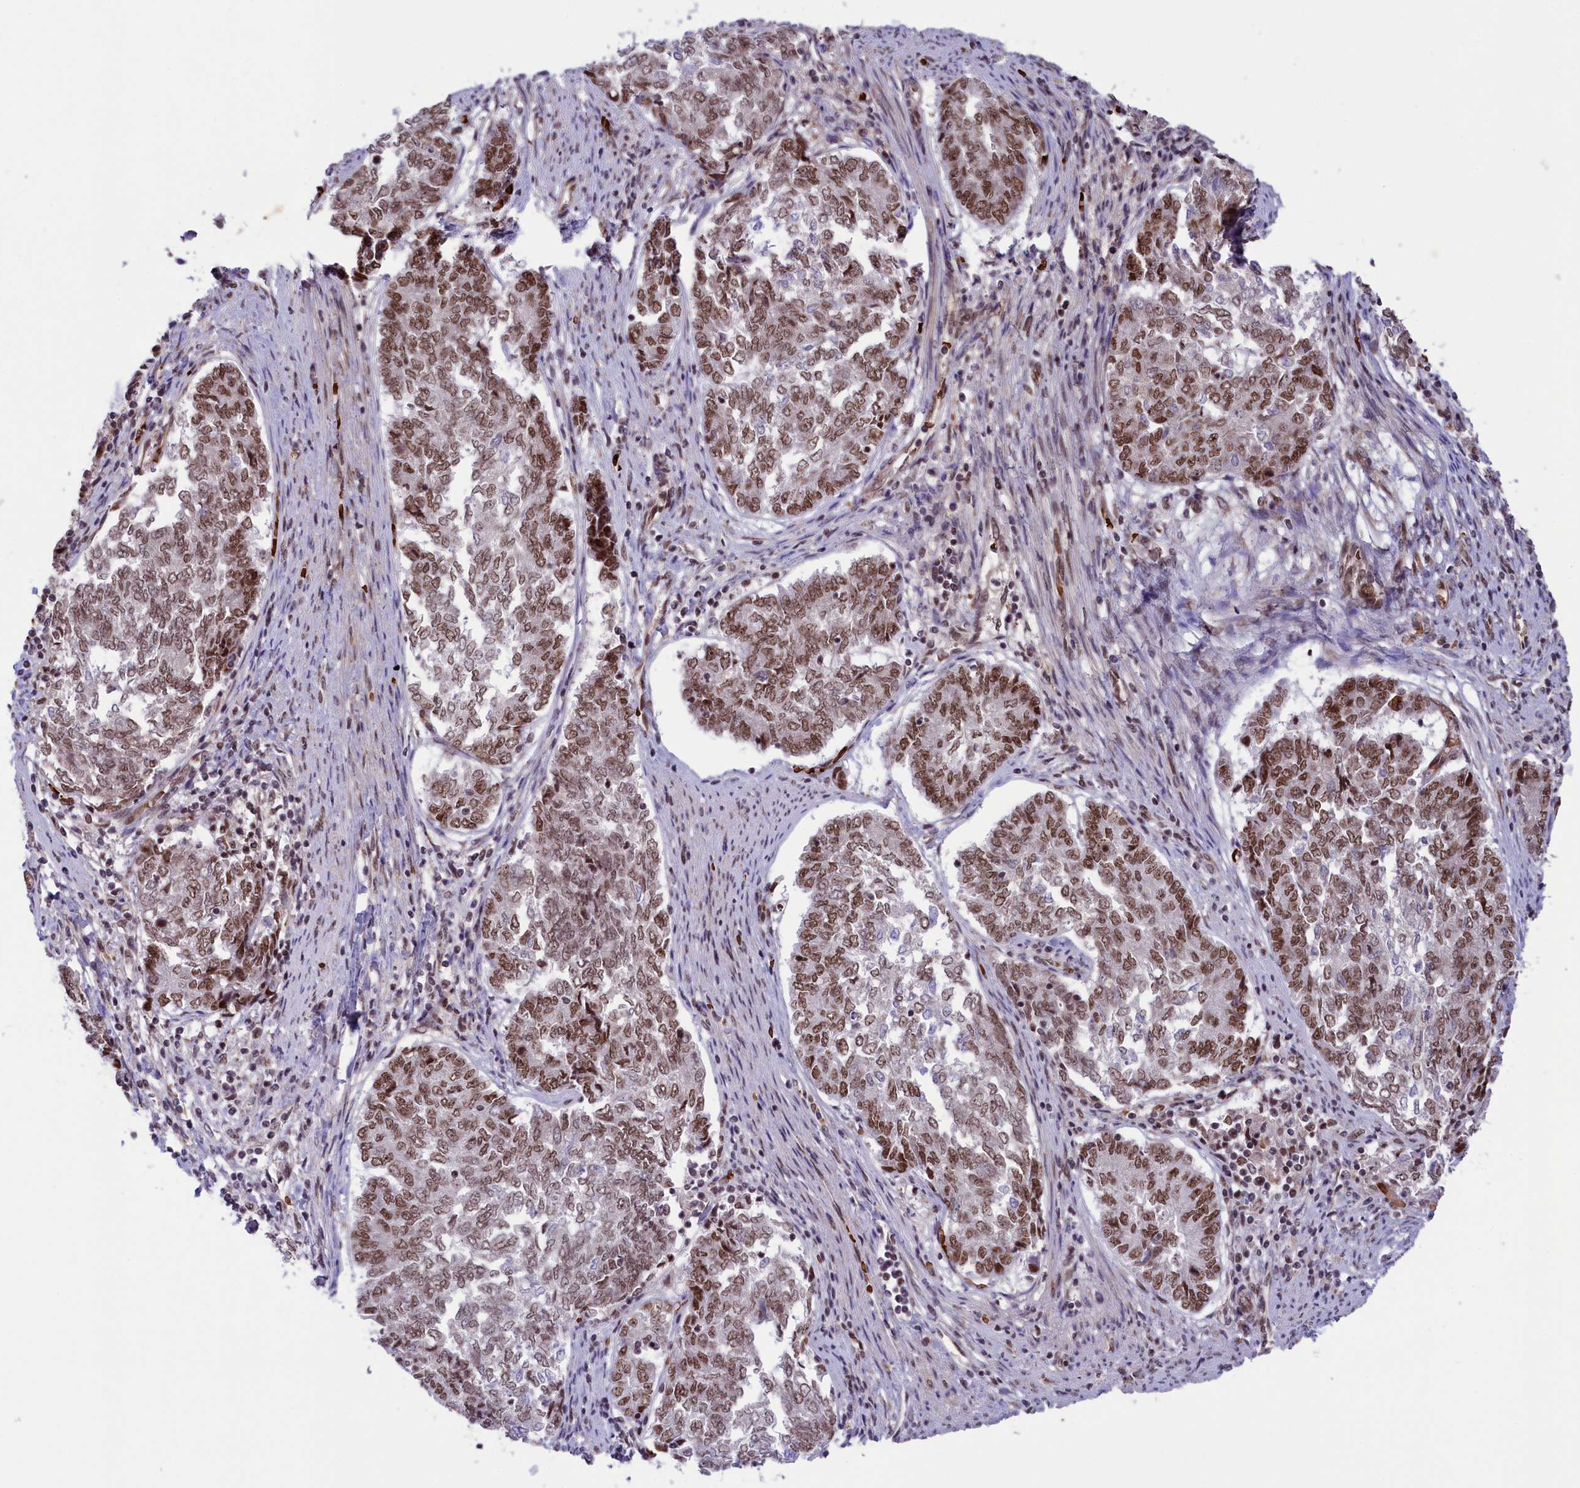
{"staining": {"intensity": "moderate", "quantity": ">75%", "location": "nuclear"}, "tissue": "endometrial cancer", "cell_type": "Tumor cells", "image_type": "cancer", "snomed": [{"axis": "morphology", "description": "Adenocarcinoma, NOS"}, {"axis": "topography", "description": "Endometrium"}], "caption": "Brown immunohistochemical staining in human endometrial cancer shows moderate nuclear staining in approximately >75% of tumor cells.", "gene": "MPHOSPH8", "patient": {"sex": "female", "age": 80}}